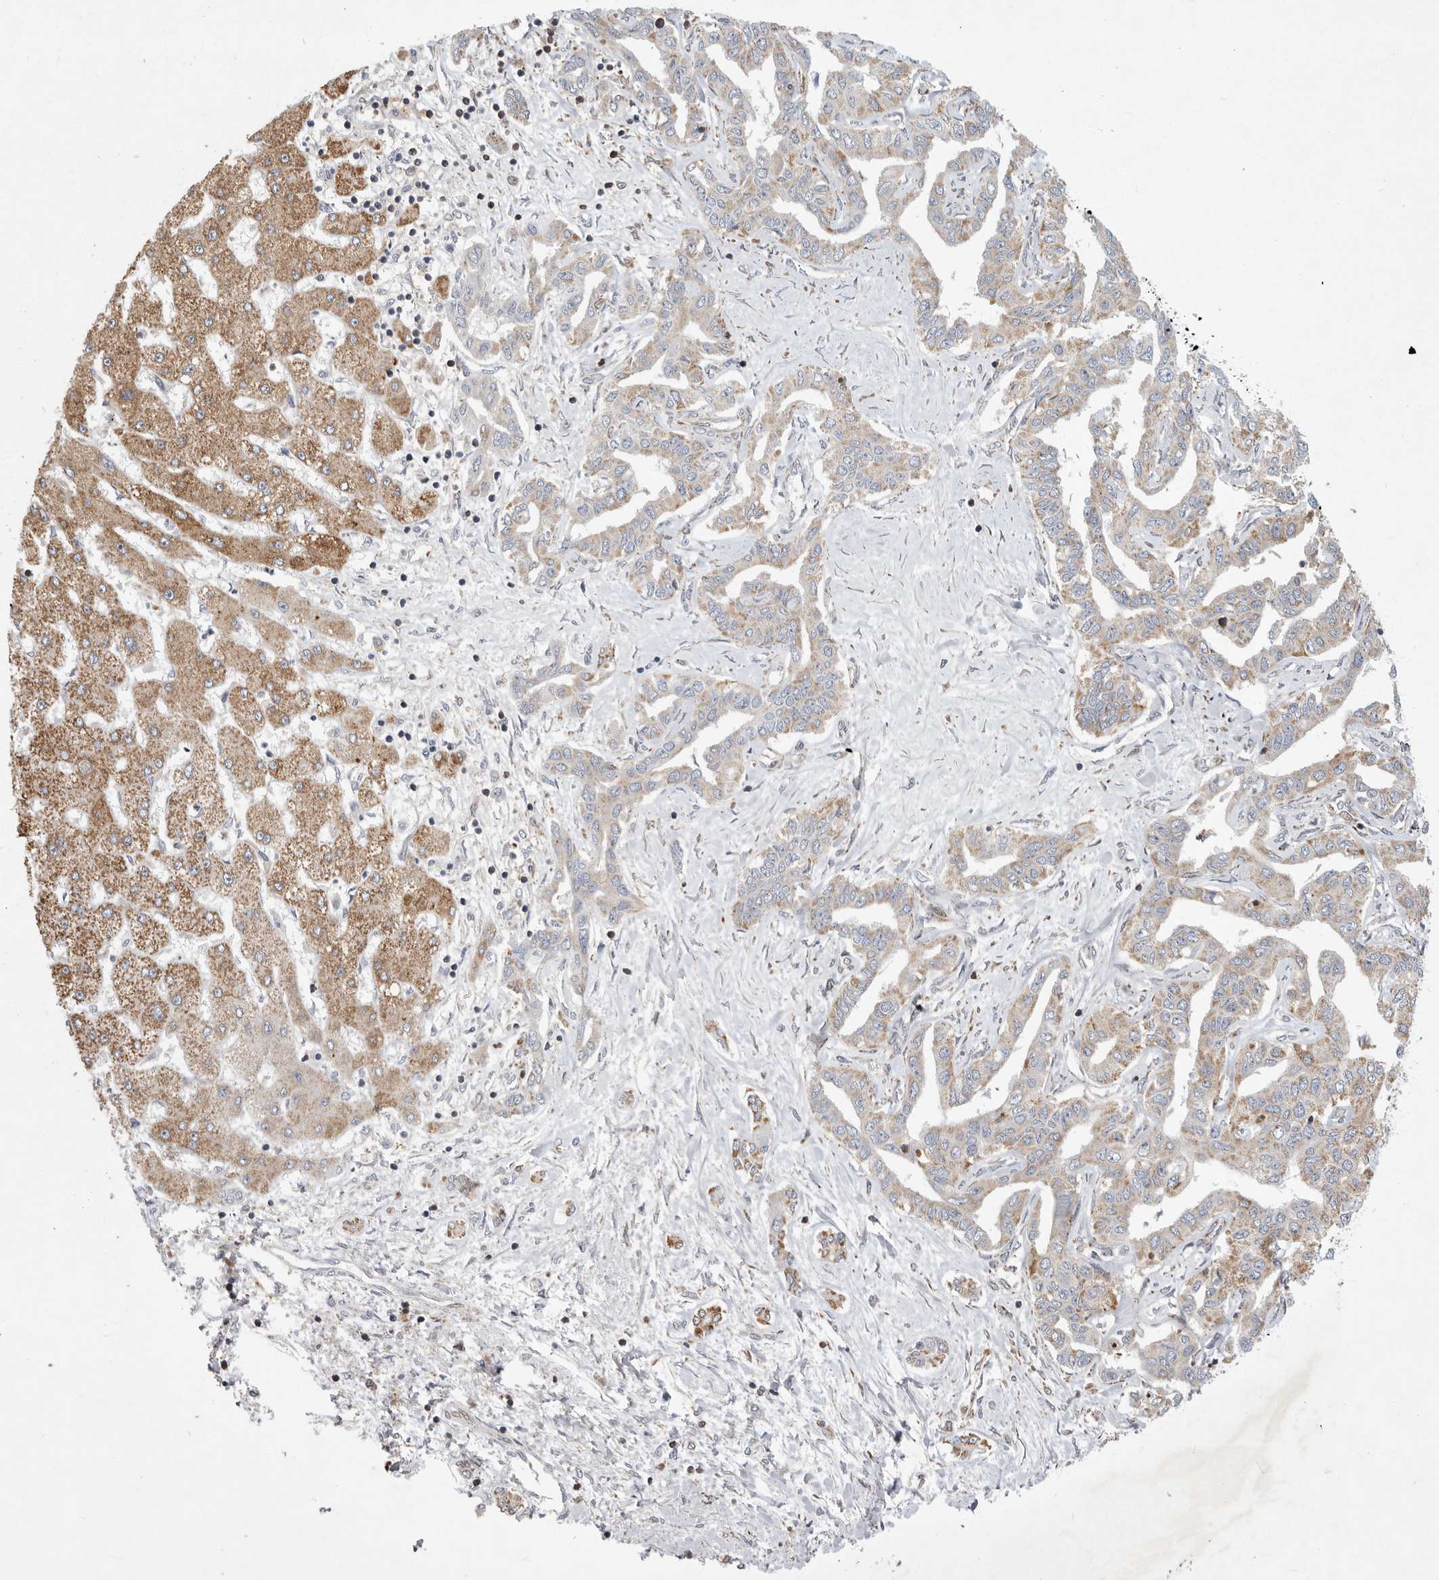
{"staining": {"intensity": "weak", "quantity": ">75%", "location": "cytoplasmic/membranous"}, "tissue": "liver cancer", "cell_type": "Tumor cells", "image_type": "cancer", "snomed": [{"axis": "morphology", "description": "Cholangiocarcinoma"}, {"axis": "topography", "description": "Liver"}], "caption": "This image shows immunohistochemistry staining of liver cancer (cholangiocarcinoma), with low weak cytoplasmic/membranous expression in about >75% of tumor cells.", "gene": "MPZL1", "patient": {"sex": "male", "age": 59}}